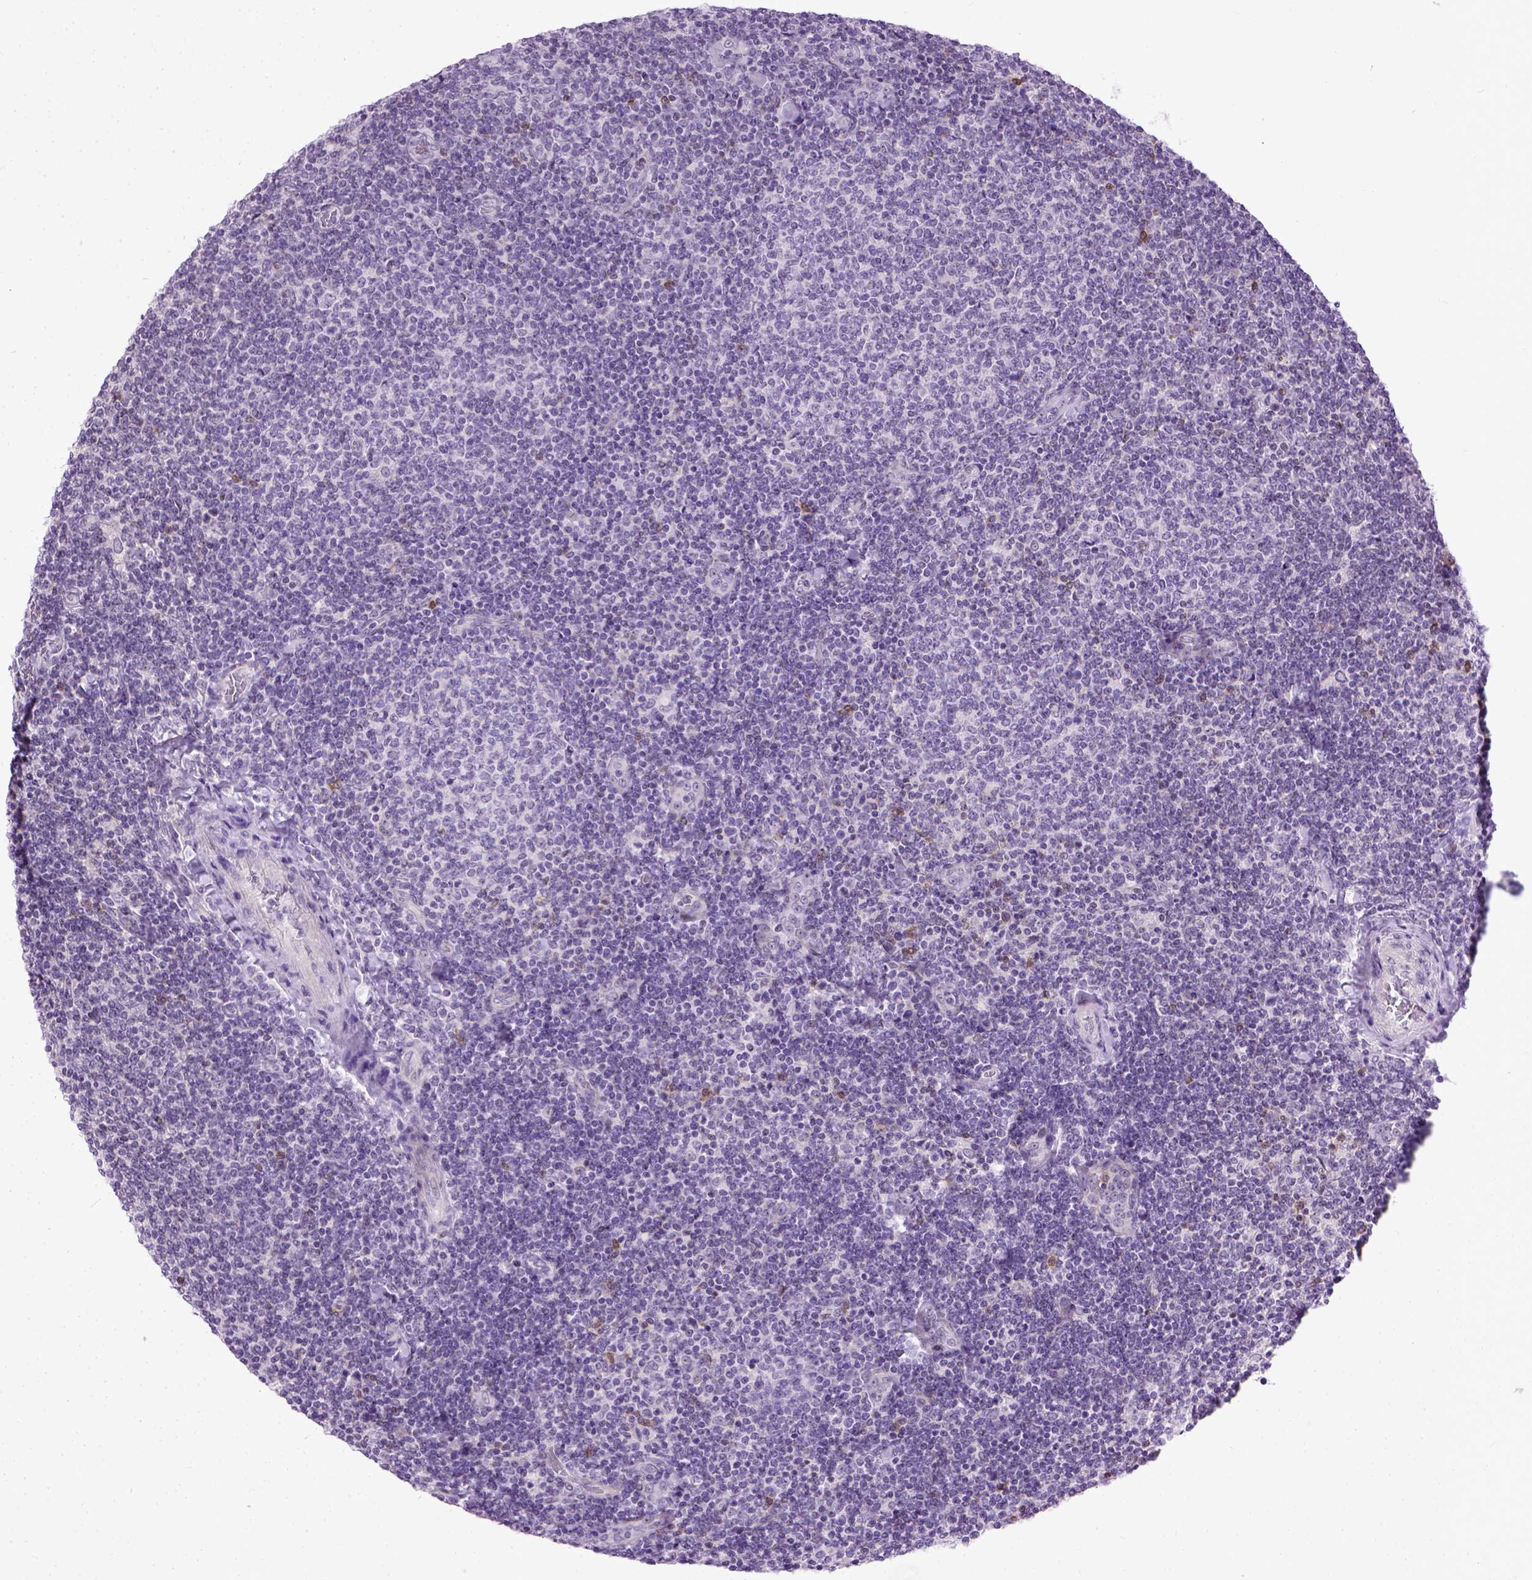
{"staining": {"intensity": "negative", "quantity": "none", "location": "none"}, "tissue": "lymphoma", "cell_type": "Tumor cells", "image_type": "cancer", "snomed": [{"axis": "morphology", "description": "Malignant lymphoma, non-Hodgkin's type, Low grade"}, {"axis": "topography", "description": "Lymph node"}], "caption": "High magnification brightfield microscopy of malignant lymphoma, non-Hodgkin's type (low-grade) stained with DAB (brown) and counterstained with hematoxylin (blue): tumor cells show no significant positivity.", "gene": "MAPT", "patient": {"sex": "male", "age": 52}}